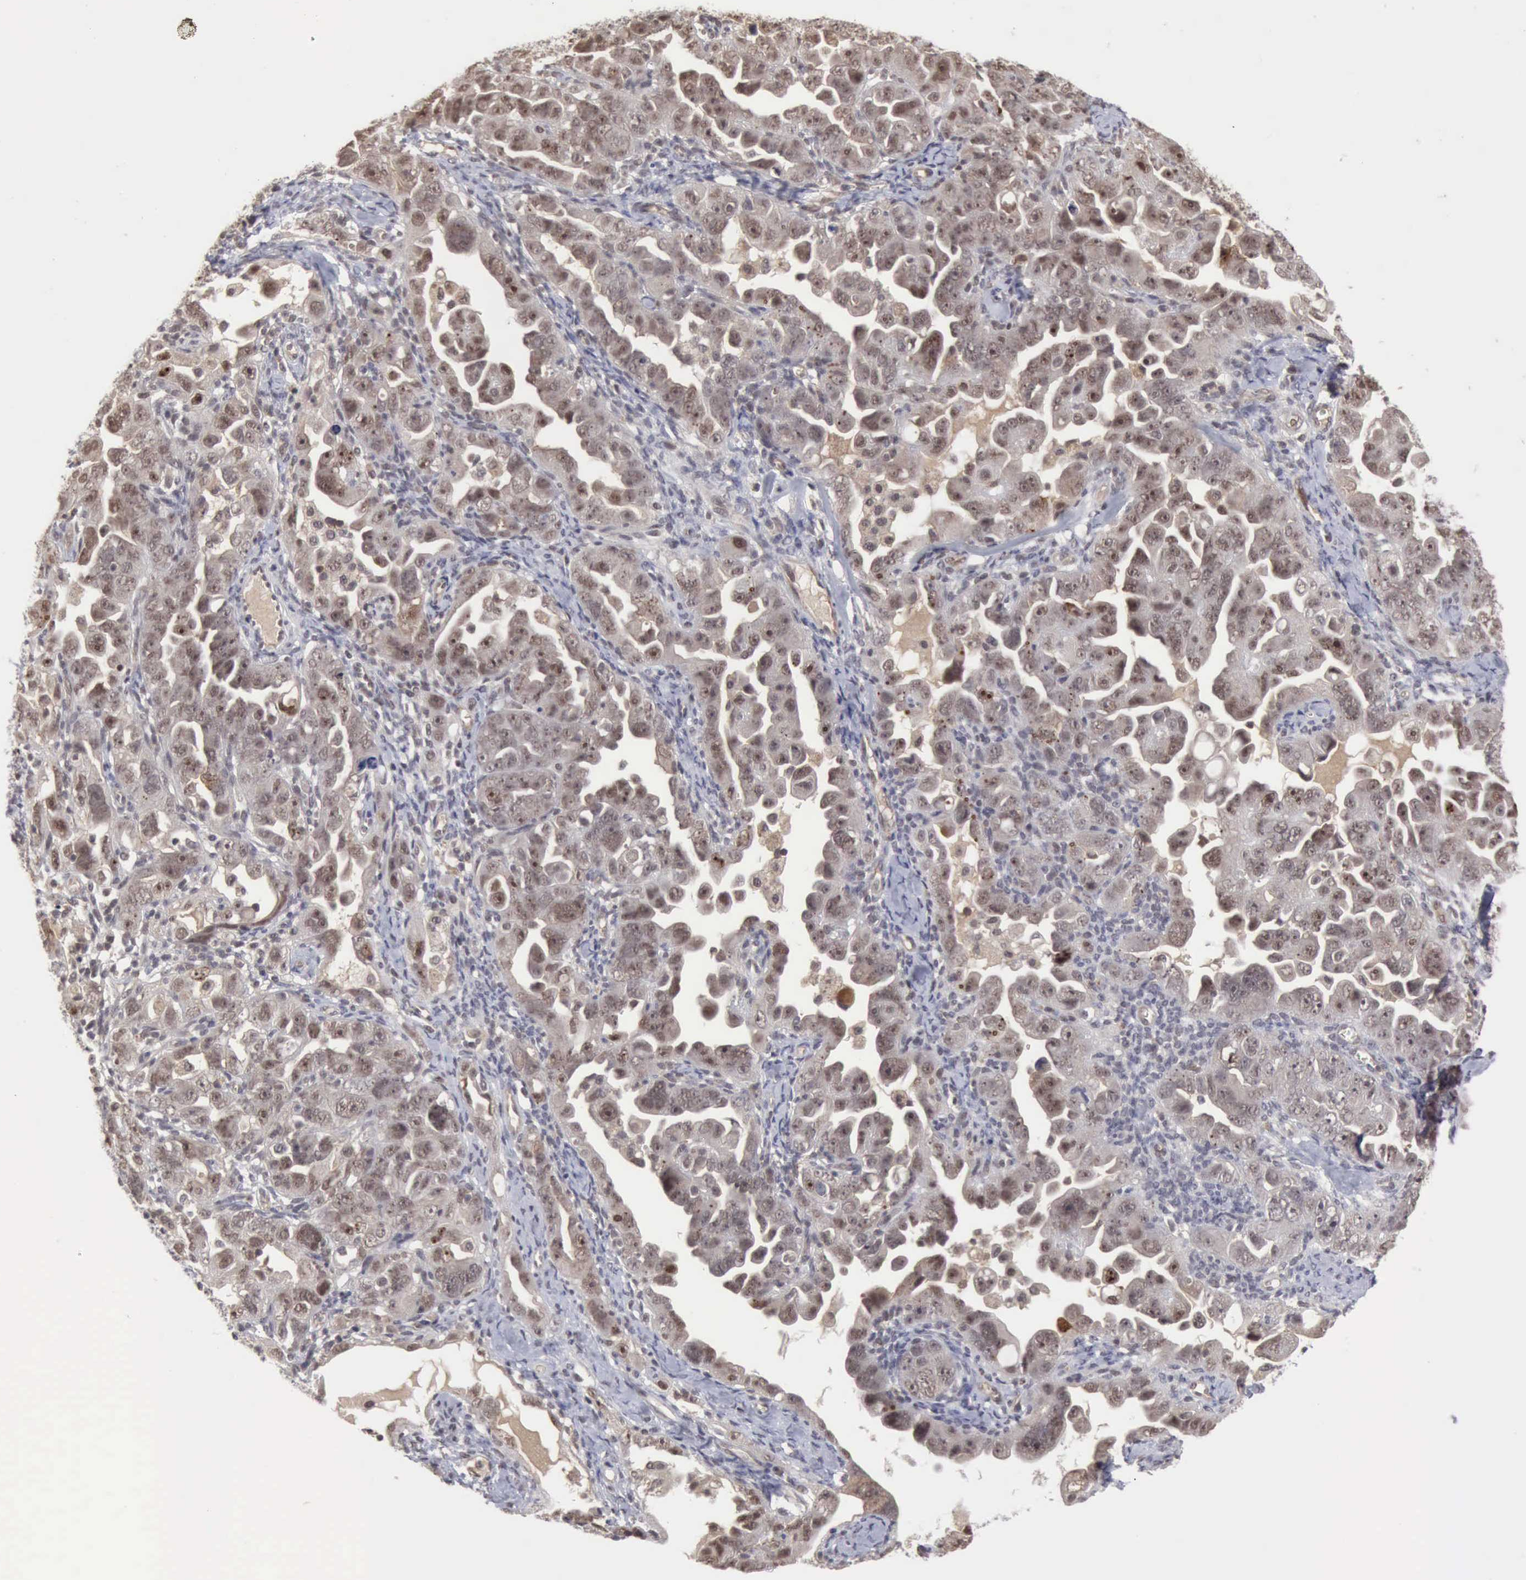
{"staining": {"intensity": "moderate", "quantity": "25%-75%", "location": "nuclear"}, "tissue": "ovarian cancer", "cell_type": "Tumor cells", "image_type": "cancer", "snomed": [{"axis": "morphology", "description": "Cystadenocarcinoma, serous, NOS"}, {"axis": "topography", "description": "Ovary"}], "caption": "The photomicrograph displays a brown stain indicating the presence of a protein in the nuclear of tumor cells in ovarian serous cystadenocarcinoma.", "gene": "CDKN2A", "patient": {"sex": "female", "age": 66}}